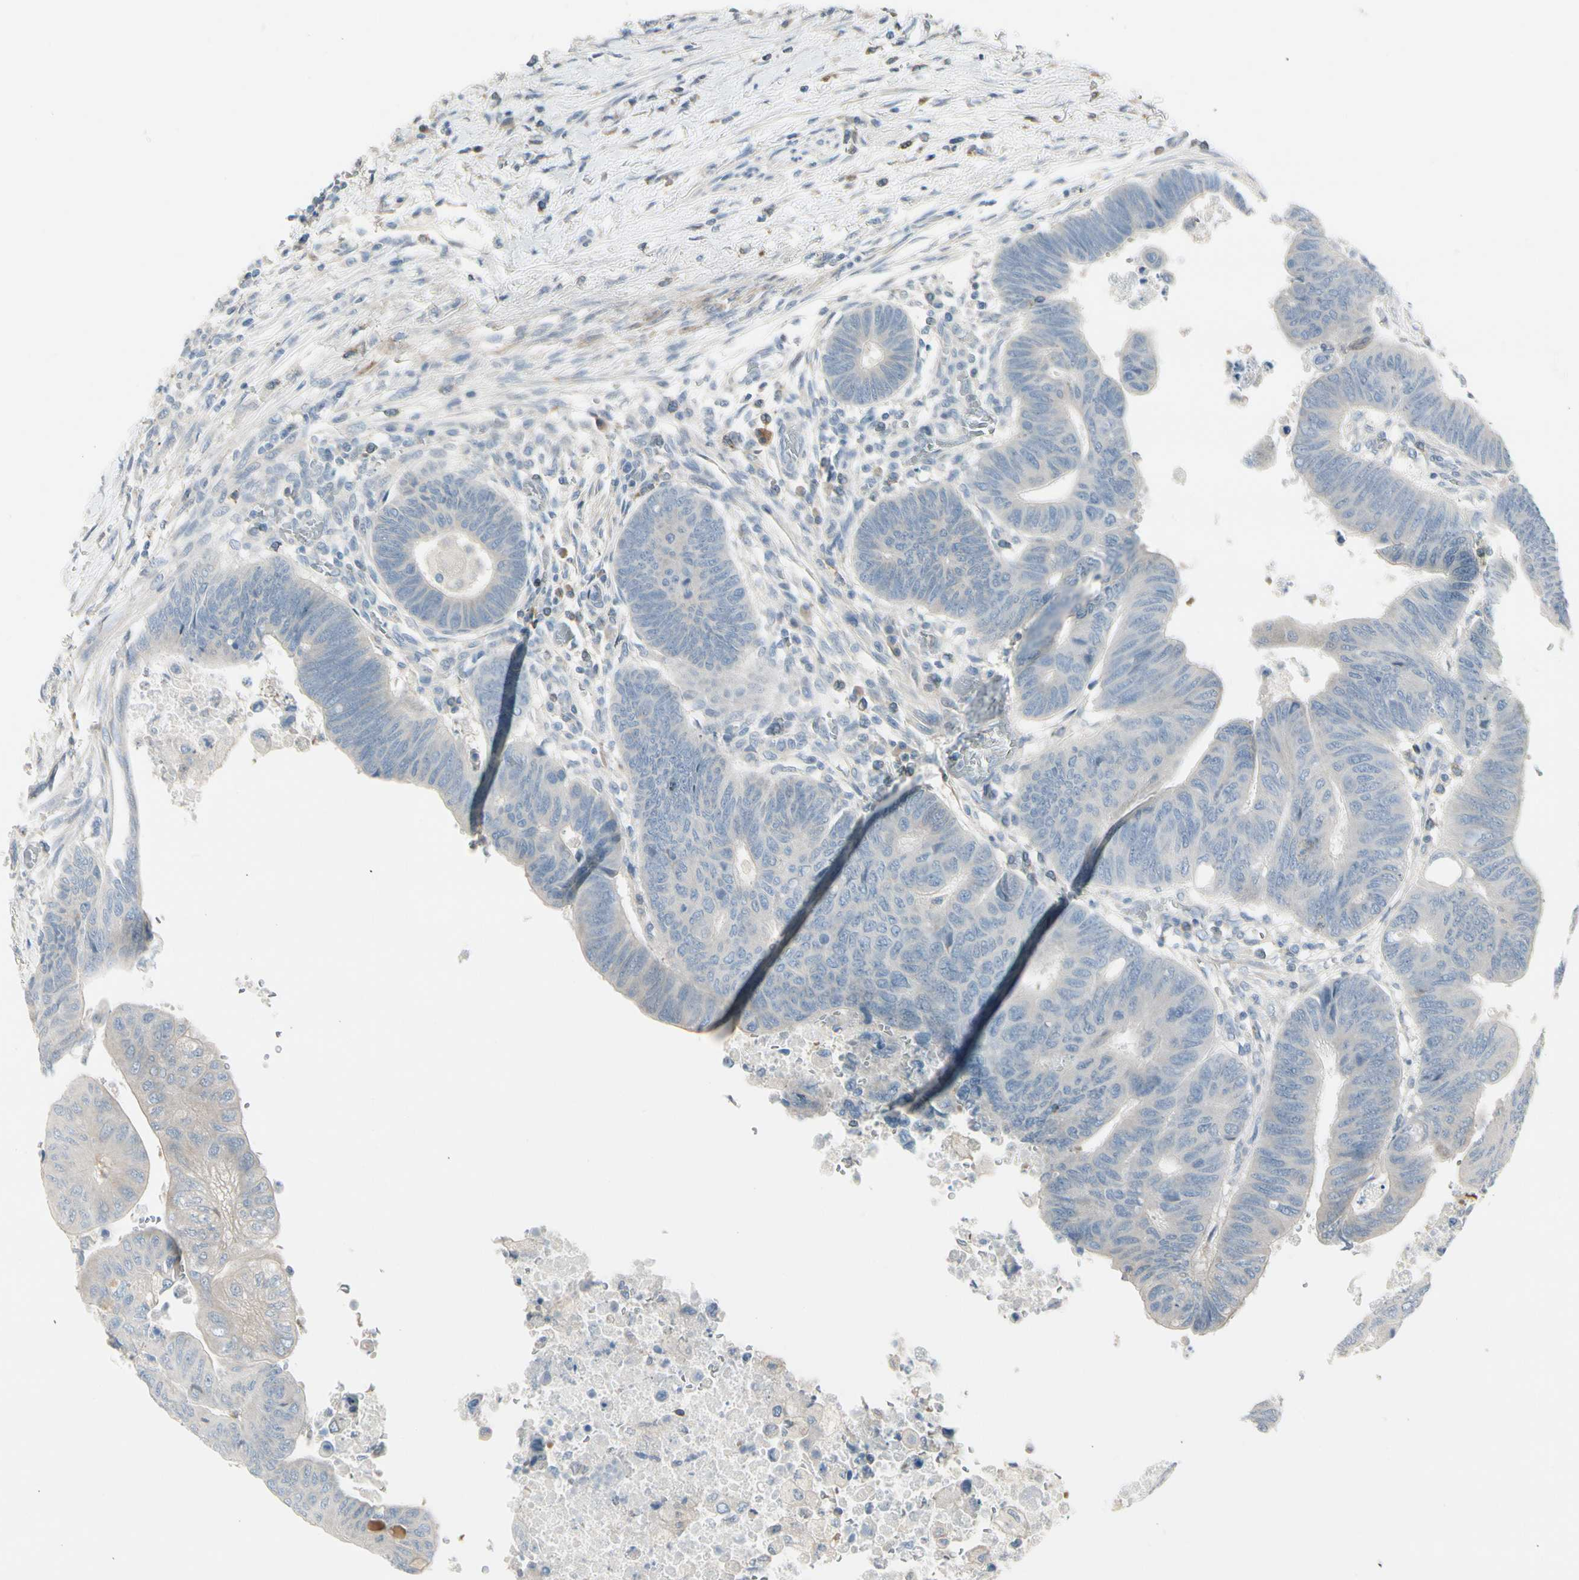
{"staining": {"intensity": "negative", "quantity": "none", "location": "none"}, "tissue": "colorectal cancer", "cell_type": "Tumor cells", "image_type": "cancer", "snomed": [{"axis": "morphology", "description": "Normal tissue, NOS"}, {"axis": "morphology", "description": "Adenocarcinoma, NOS"}, {"axis": "topography", "description": "Rectum"}, {"axis": "topography", "description": "Peripheral nerve tissue"}], "caption": "Tumor cells are negative for protein expression in human colorectal adenocarcinoma.", "gene": "CYP2E1", "patient": {"sex": "male", "age": 92}}